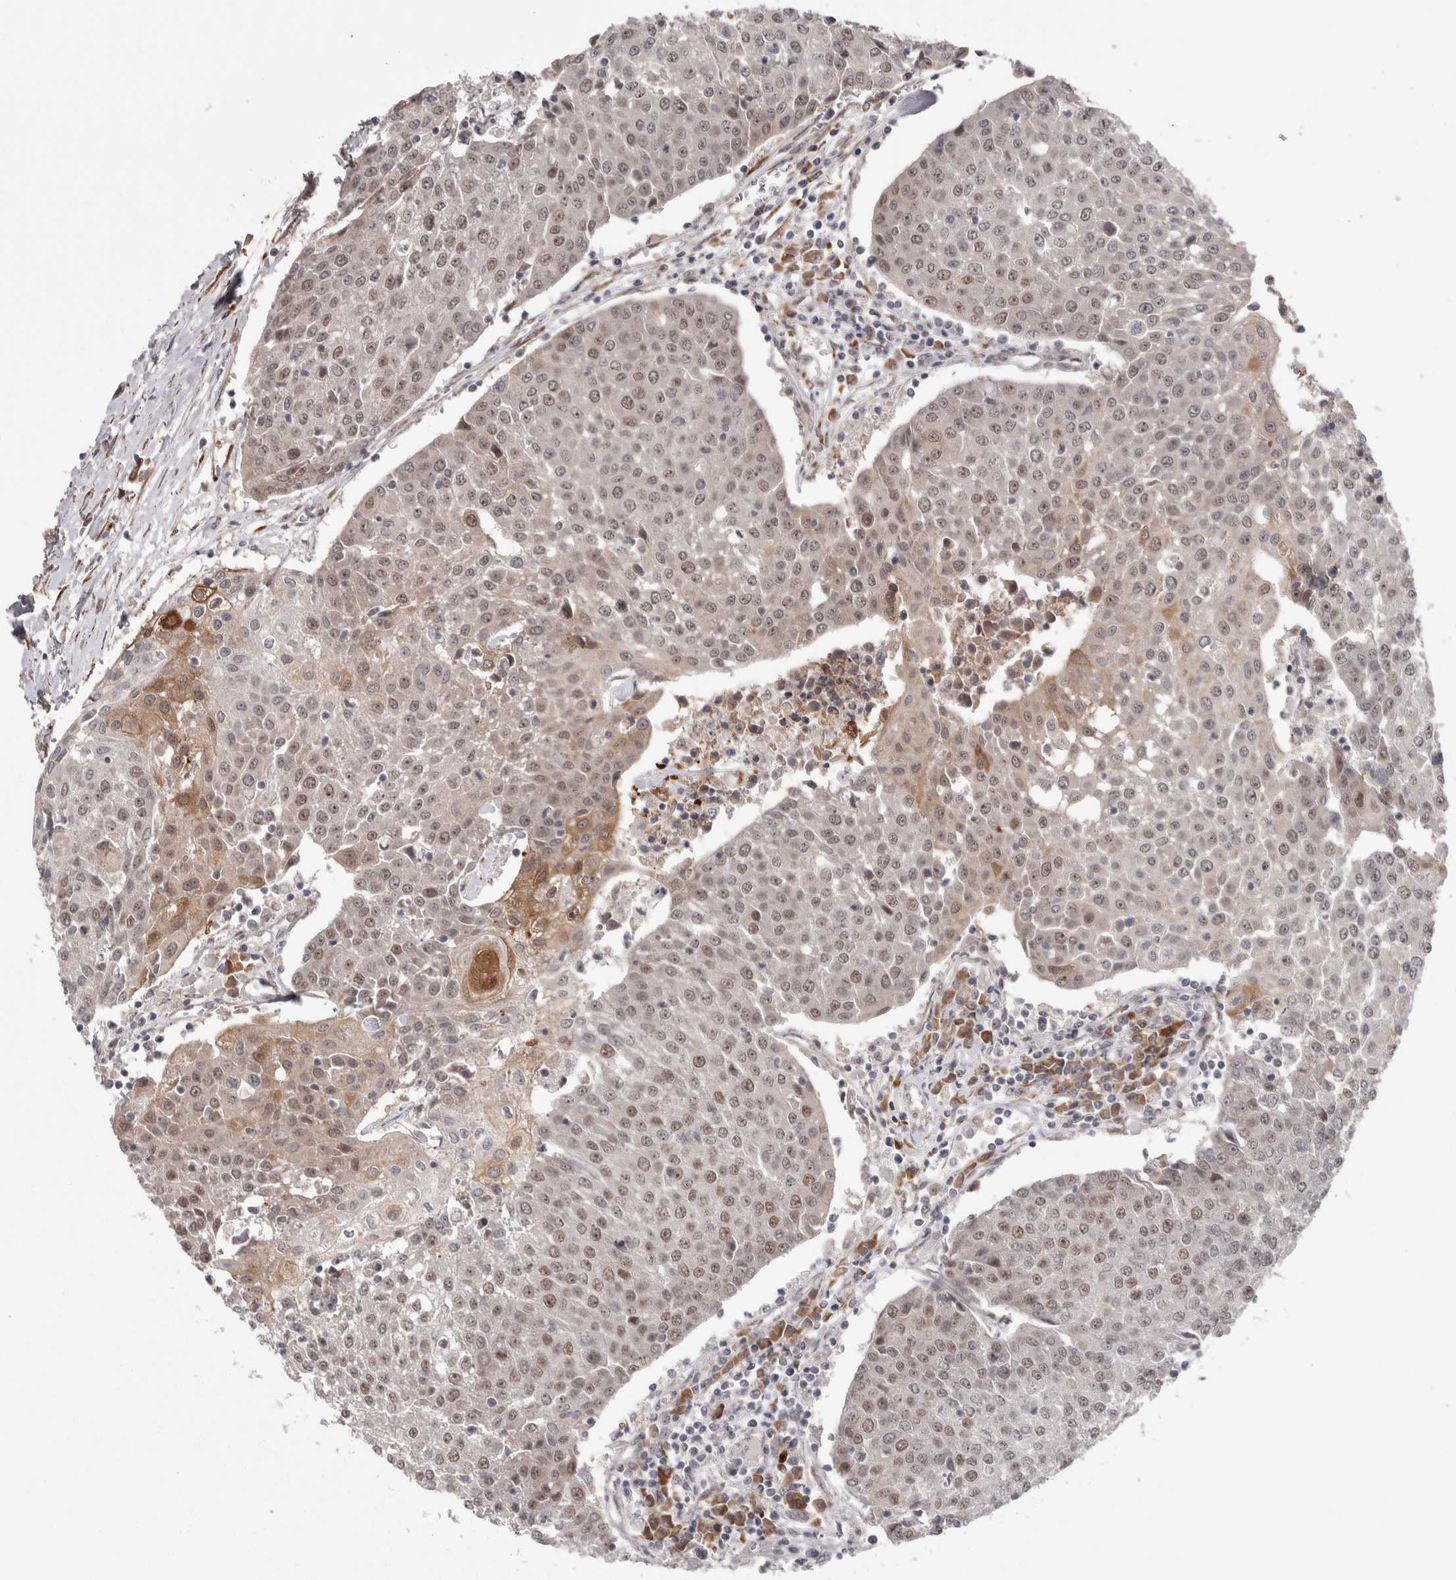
{"staining": {"intensity": "weak", "quantity": ">75%", "location": "cytoplasmic/membranous,nuclear"}, "tissue": "urothelial cancer", "cell_type": "Tumor cells", "image_type": "cancer", "snomed": [{"axis": "morphology", "description": "Urothelial carcinoma, High grade"}, {"axis": "topography", "description": "Urinary bladder"}], "caption": "High-power microscopy captured an IHC photomicrograph of high-grade urothelial carcinoma, revealing weak cytoplasmic/membranous and nuclear positivity in about >75% of tumor cells.", "gene": "EXOSC4", "patient": {"sex": "female", "age": 85}}